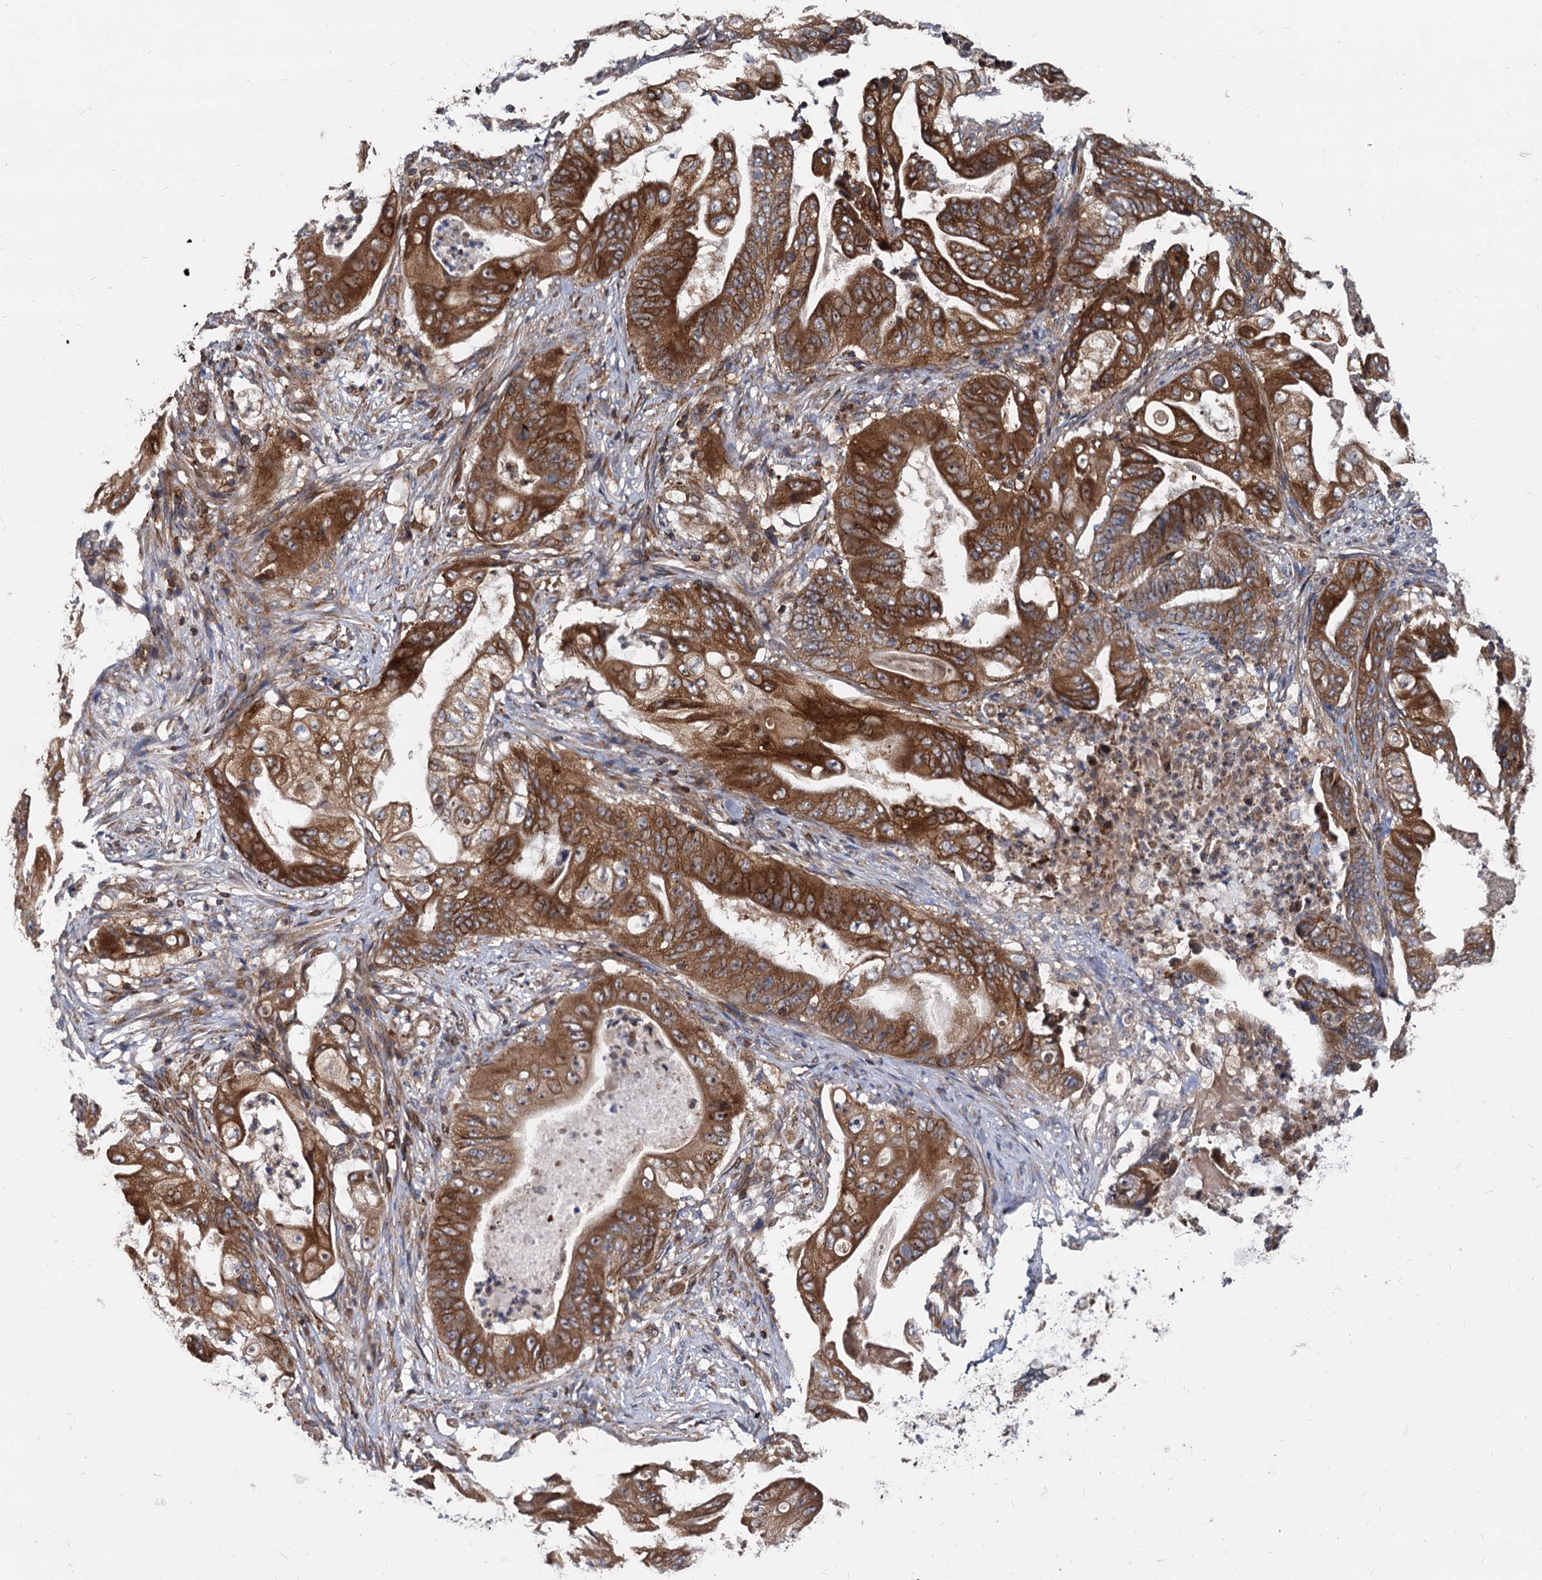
{"staining": {"intensity": "strong", "quantity": ">75%", "location": "cytoplasmic/membranous"}, "tissue": "stomach cancer", "cell_type": "Tumor cells", "image_type": "cancer", "snomed": [{"axis": "morphology", "description": "Adenocarcinoma, NOS"}, {"axis": "topography", "description": "Stomach"}], "caption": "IHC staining of adenocarcinoma (stomach), which demonstrates high levels of strong cytoplasmic/membranous staining in about >75% of tumor cells indicating strong cytoplasmic/membranous protein staining. The staining was performed using DAB (3,3'-diaminobenzidine) (brown) for protein detection and nuclei were counterstained in hematoxylin (blue).", "gene": "STIM1", "patient": {"sex": "female", "age": 73}}